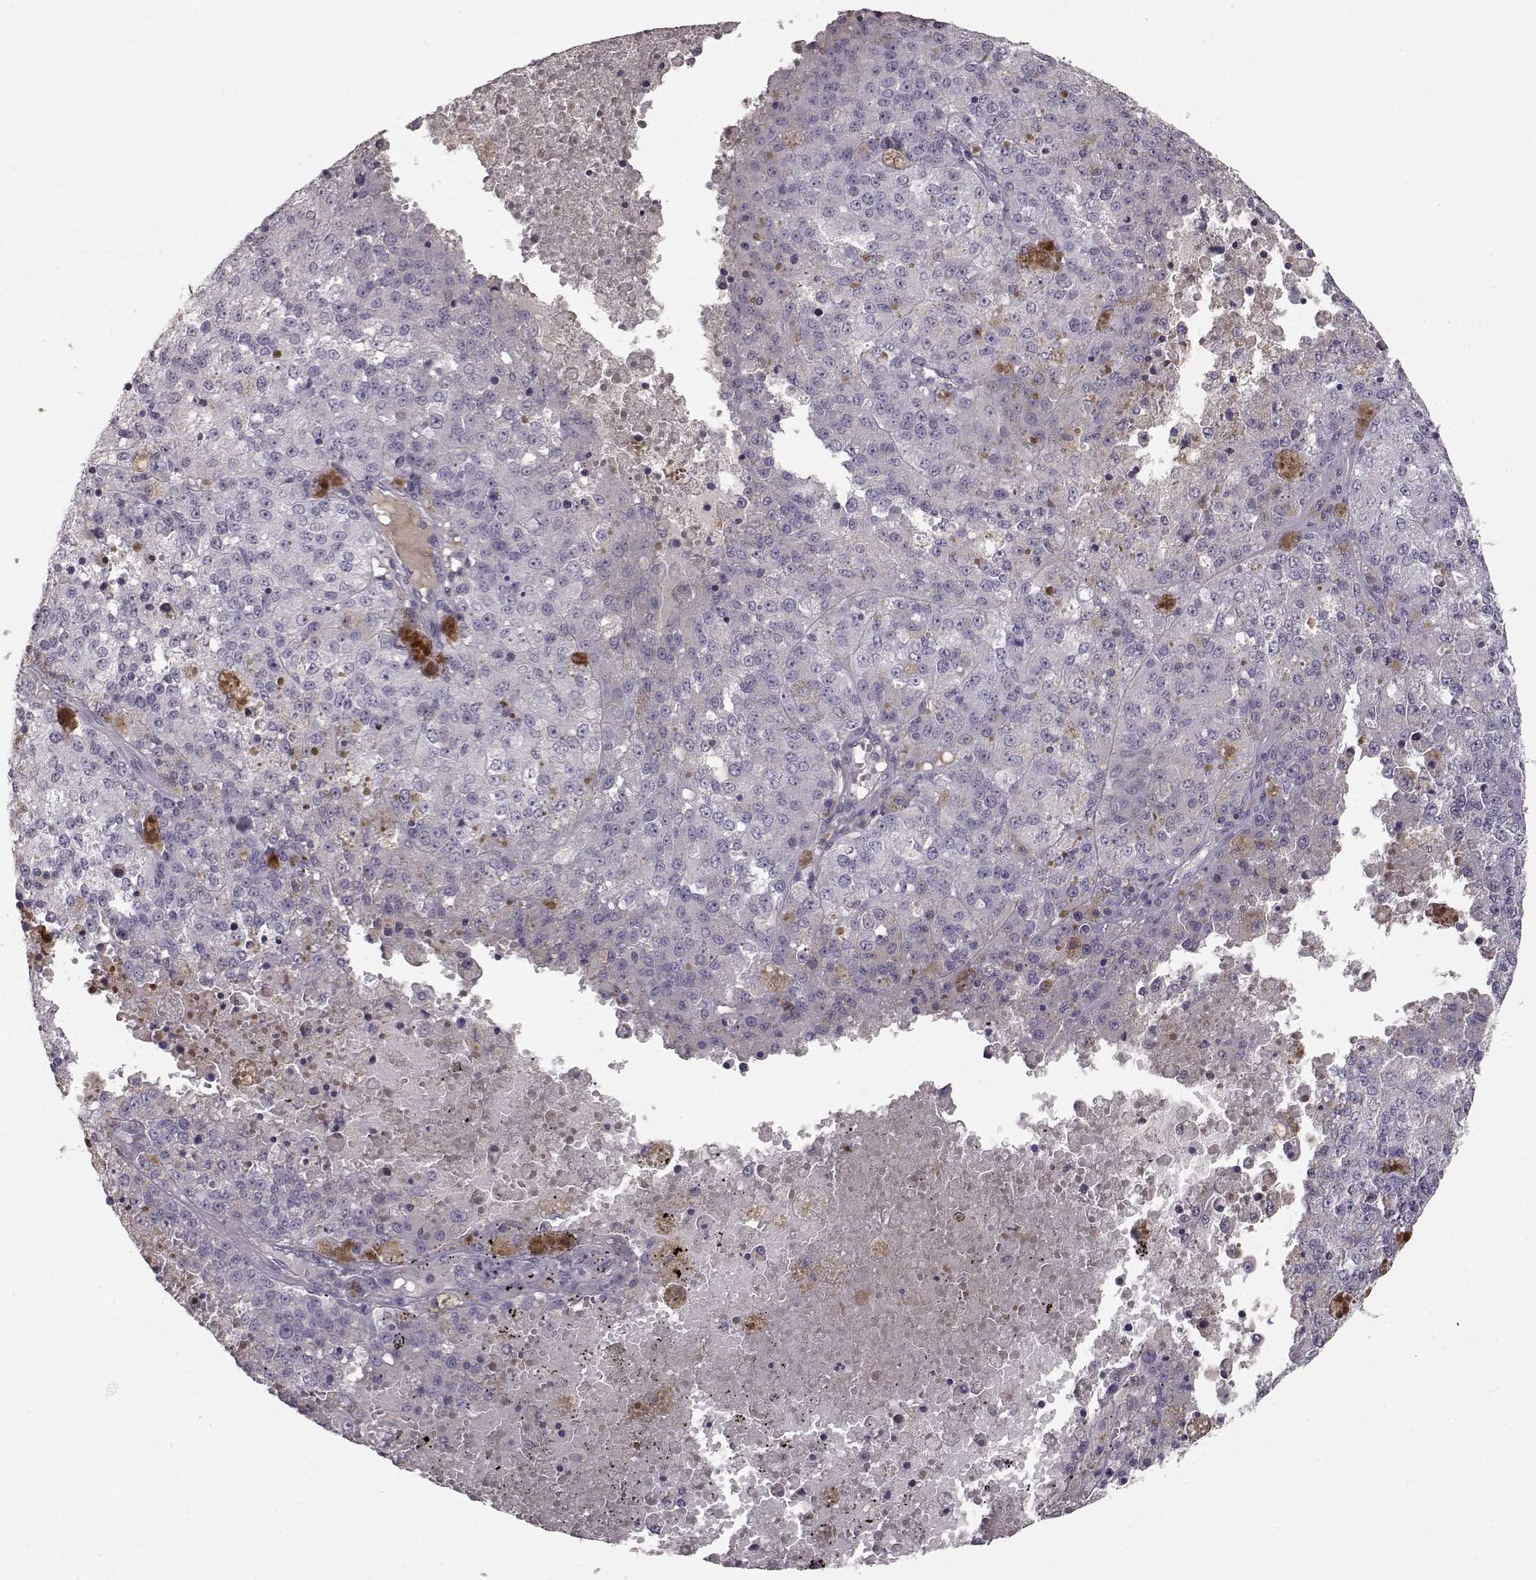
{"staining": {"intensity": "negative", "quantity": "none", "location": "none"}, "tissue": "melanoma", "cell_type": "Tumor cells", "image_type": "cancer", "snomed": [{"axis": "morphology", "description": "Malignant melanoma, Metastatic site"}, {"axis": "topography", "description": "Lymph node"}], "caption": "Human malignant melanoma (metastatic site) stained for a protein using immunohistochemistry (IHC) demonstrates no positivity in tumor cells.", "gene": "CCL19", "patient": {"sex": "female", "age": 64}}